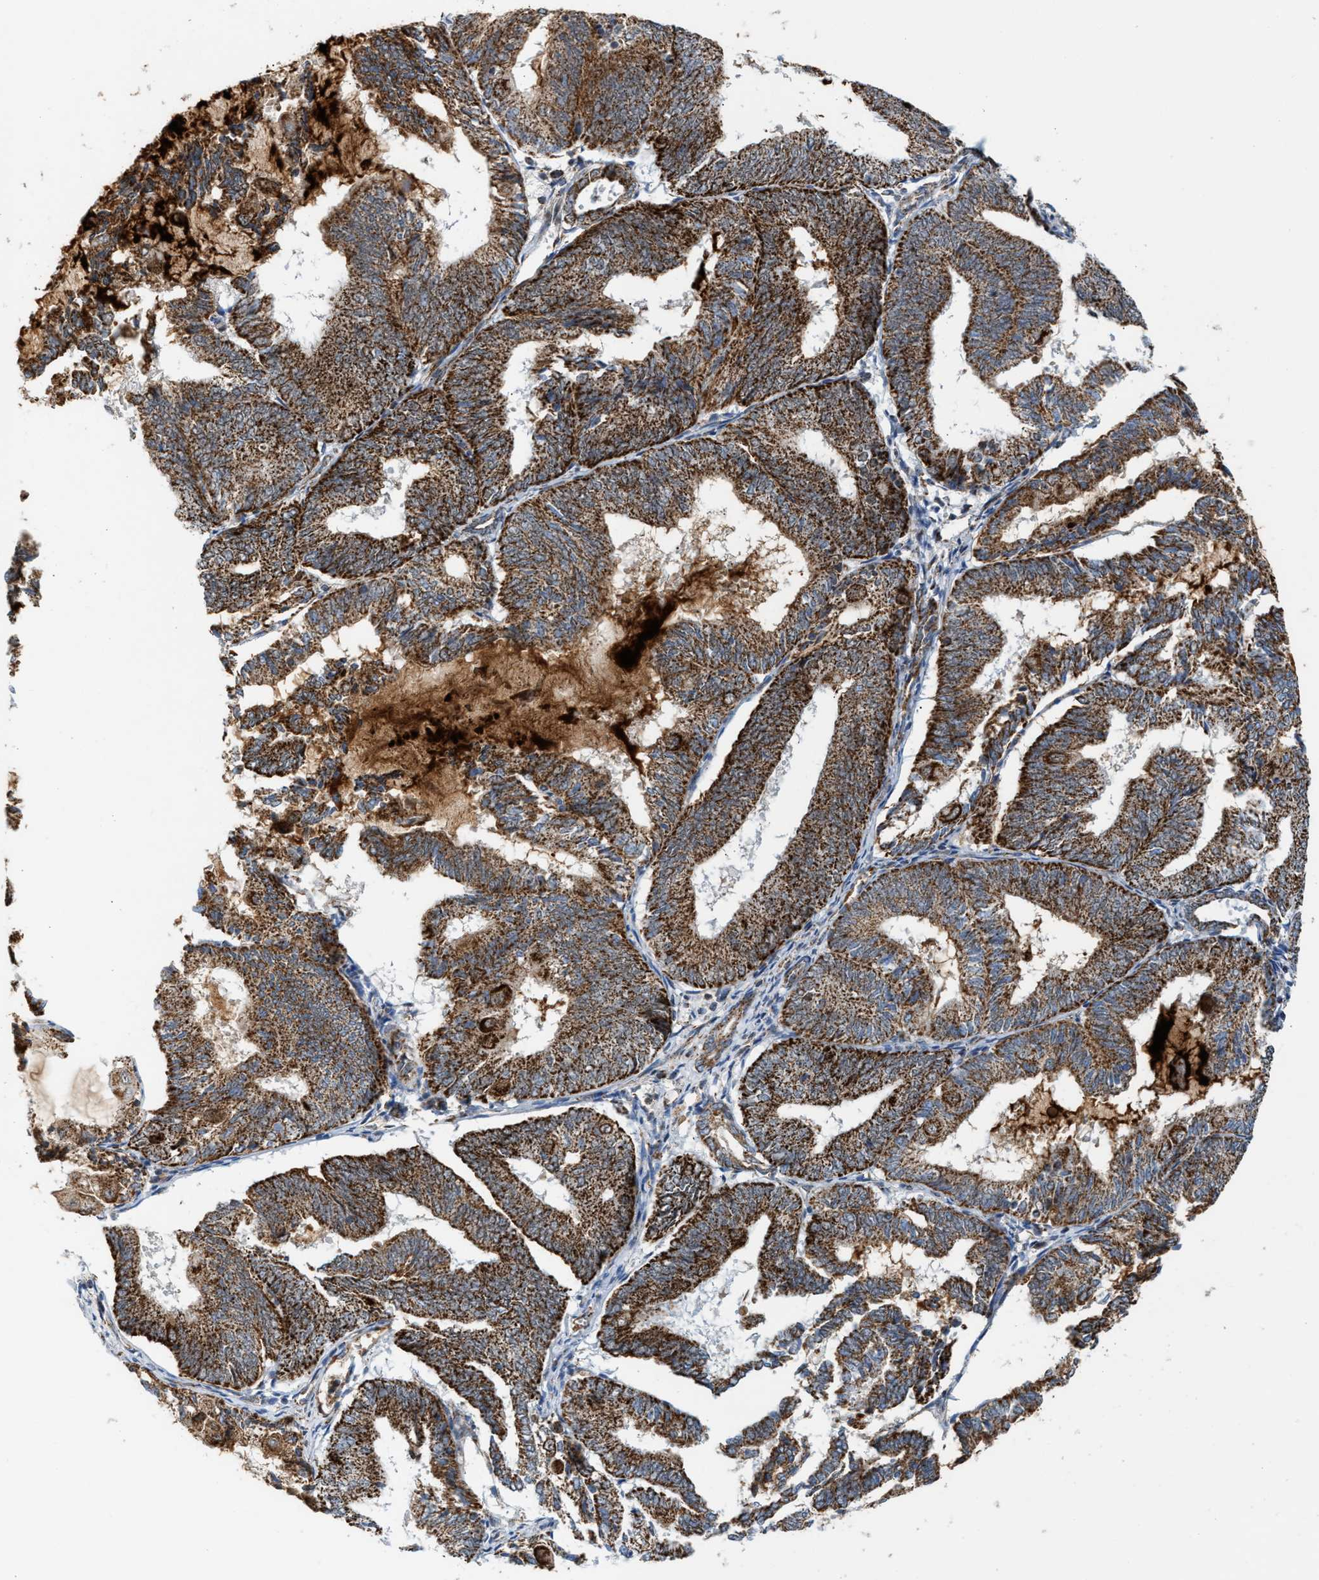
{"staining": {"intensity": "strong", "quantity": ">75%", "location": "cytoplasmic/membranous"}, "tissue": "endometrial cancer", "cell_type": "Tumor cells", "image_type": "cancer", "snomed": [{"axis": "morphology", "description": "Adenocarcinoma, NOS"}, {"axis": "topography", "description": "Endometrium"}], "caption": "Immunohistochemistry of adenocarcinoma (endometrial) displays high levels of strong cytoplasmic/membranous expression in approximately >75% of tumor cells. (Stains: DAB (3,3'-diaminobenzidine) in brown, nuclei in blue, Microscopy: brightfield microscopy at high magnification).", "gene": "PMPCA", "patient": {"sex": "female", "age": 81}}